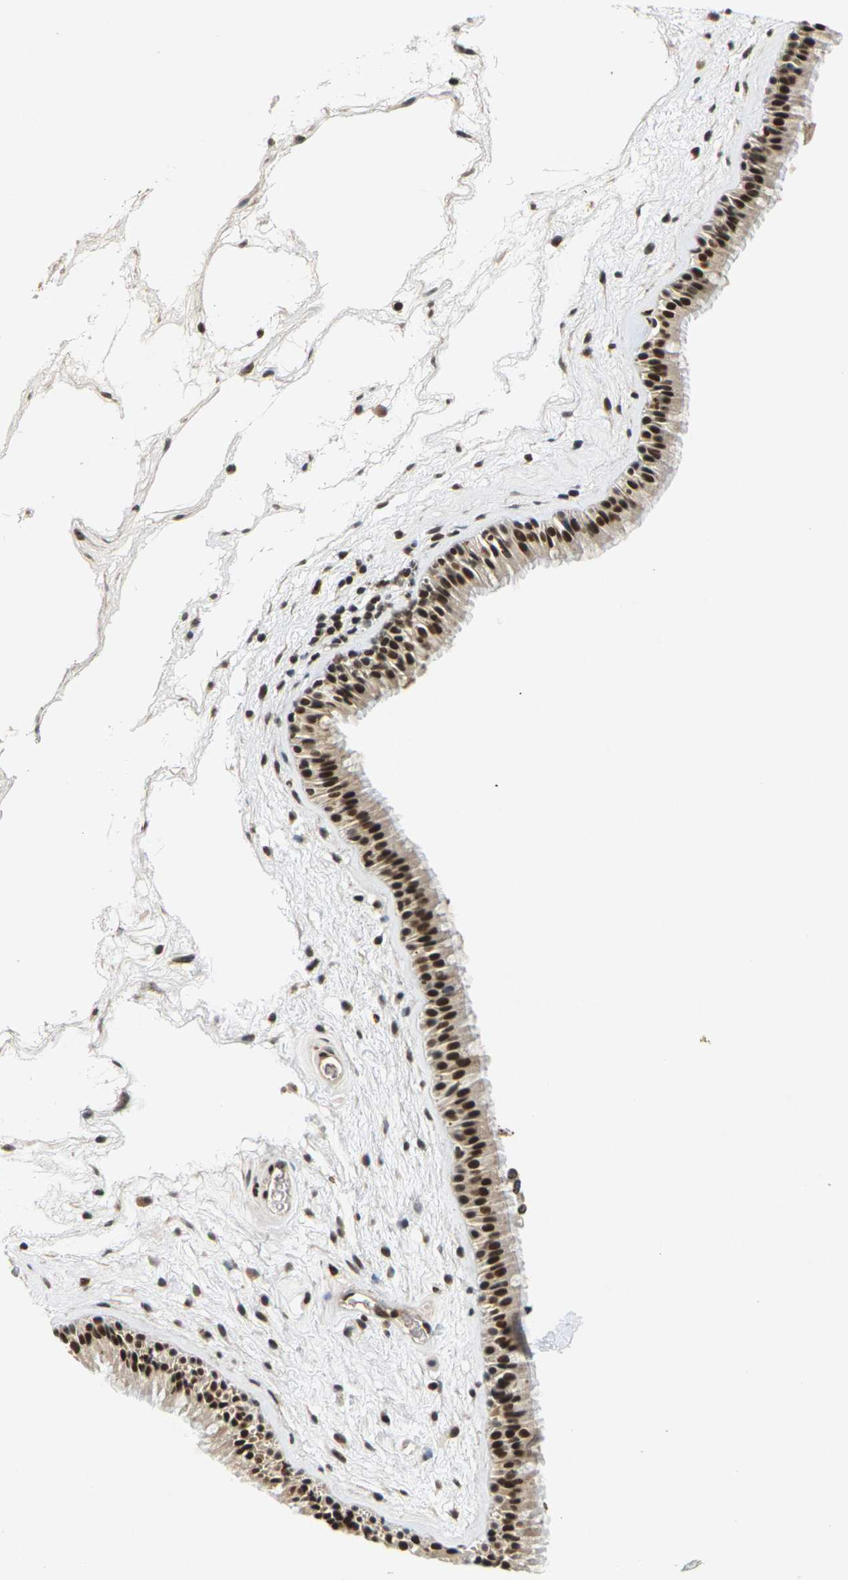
{"staining": {"intensity": "strong", "quantity": ">75%", "location": "cytoplasmic/membranous,nuclear"}, "tissue": "nasopharynx", "cell_type": "Respiratory epithelial cells", "image_type": "normal", "snomed": [{"axis": "morphology", "description": "Normal tissue, NOS"}, {"axis": "morphology", "description": "Inflammation, NOS"}, {"axis": "topography", "description": "Nasopharynx"}], "caption": "A high amount of strong cytoplasmic/membranous,nuclear positivity is identified in about >75% of respiratory epithelial cells in unremarkable nasopharynx.", "gene": "NELFA", "patient": {"sex": "male", "age": 48}}